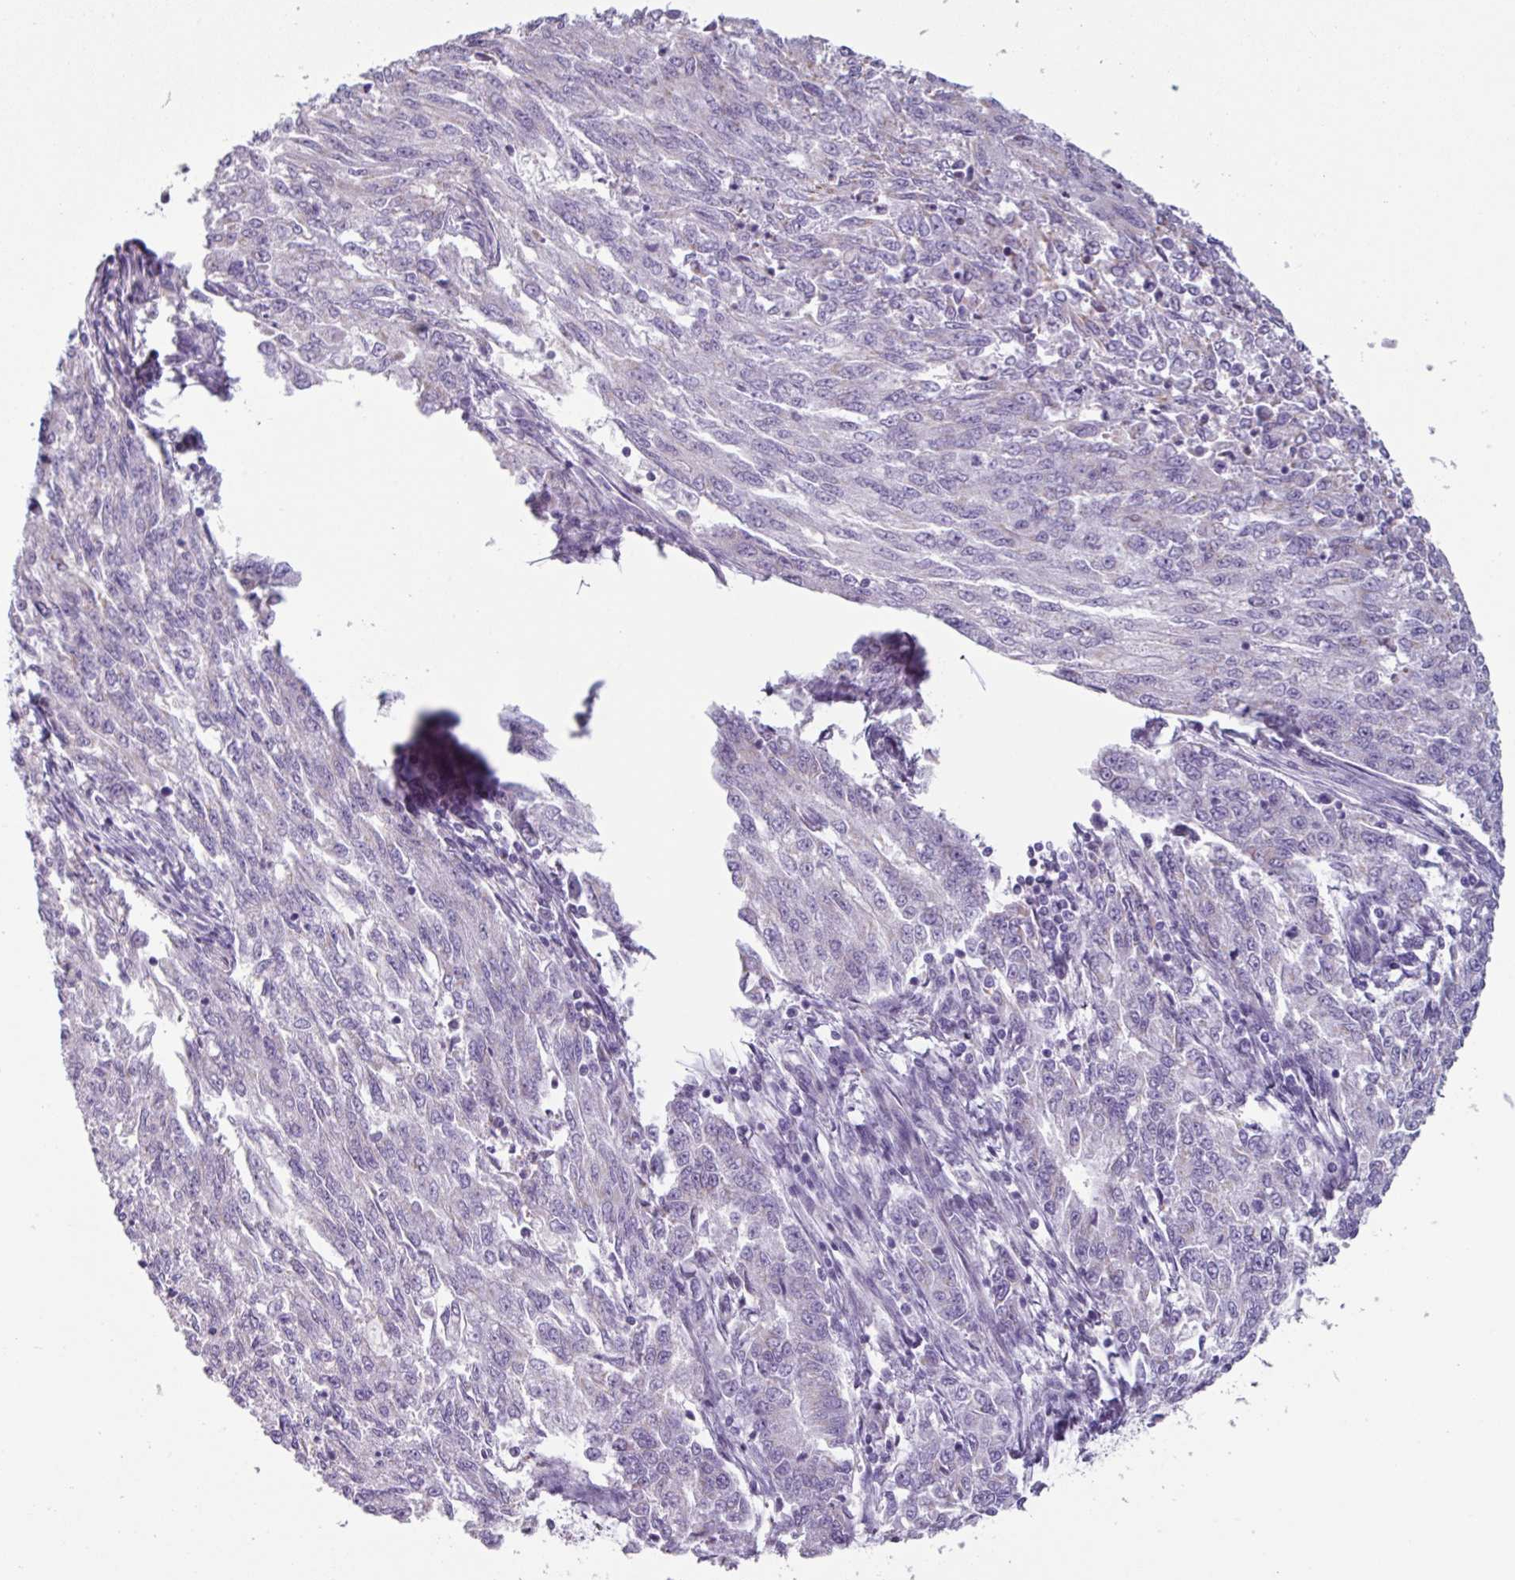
{"staining": {"intensity": "negative", "quantity": "none", "location": "none"}, "tissue": "endometrial cancer", "cell_type": "Tumor cells", "image_type": "cancer", "snomed": [{"axis": "morphology", "description": "Adenocarcinoma, NOS"}, {"axis": "topography", "description": "Endometrium"}], "caption": "This is an immunohistochemistry (IHC) micrograph of endometrial cancer. There is no expression in tumor cells.", "gene": "ADGRE1", "patient": {"sex": "female", "age": 50}}